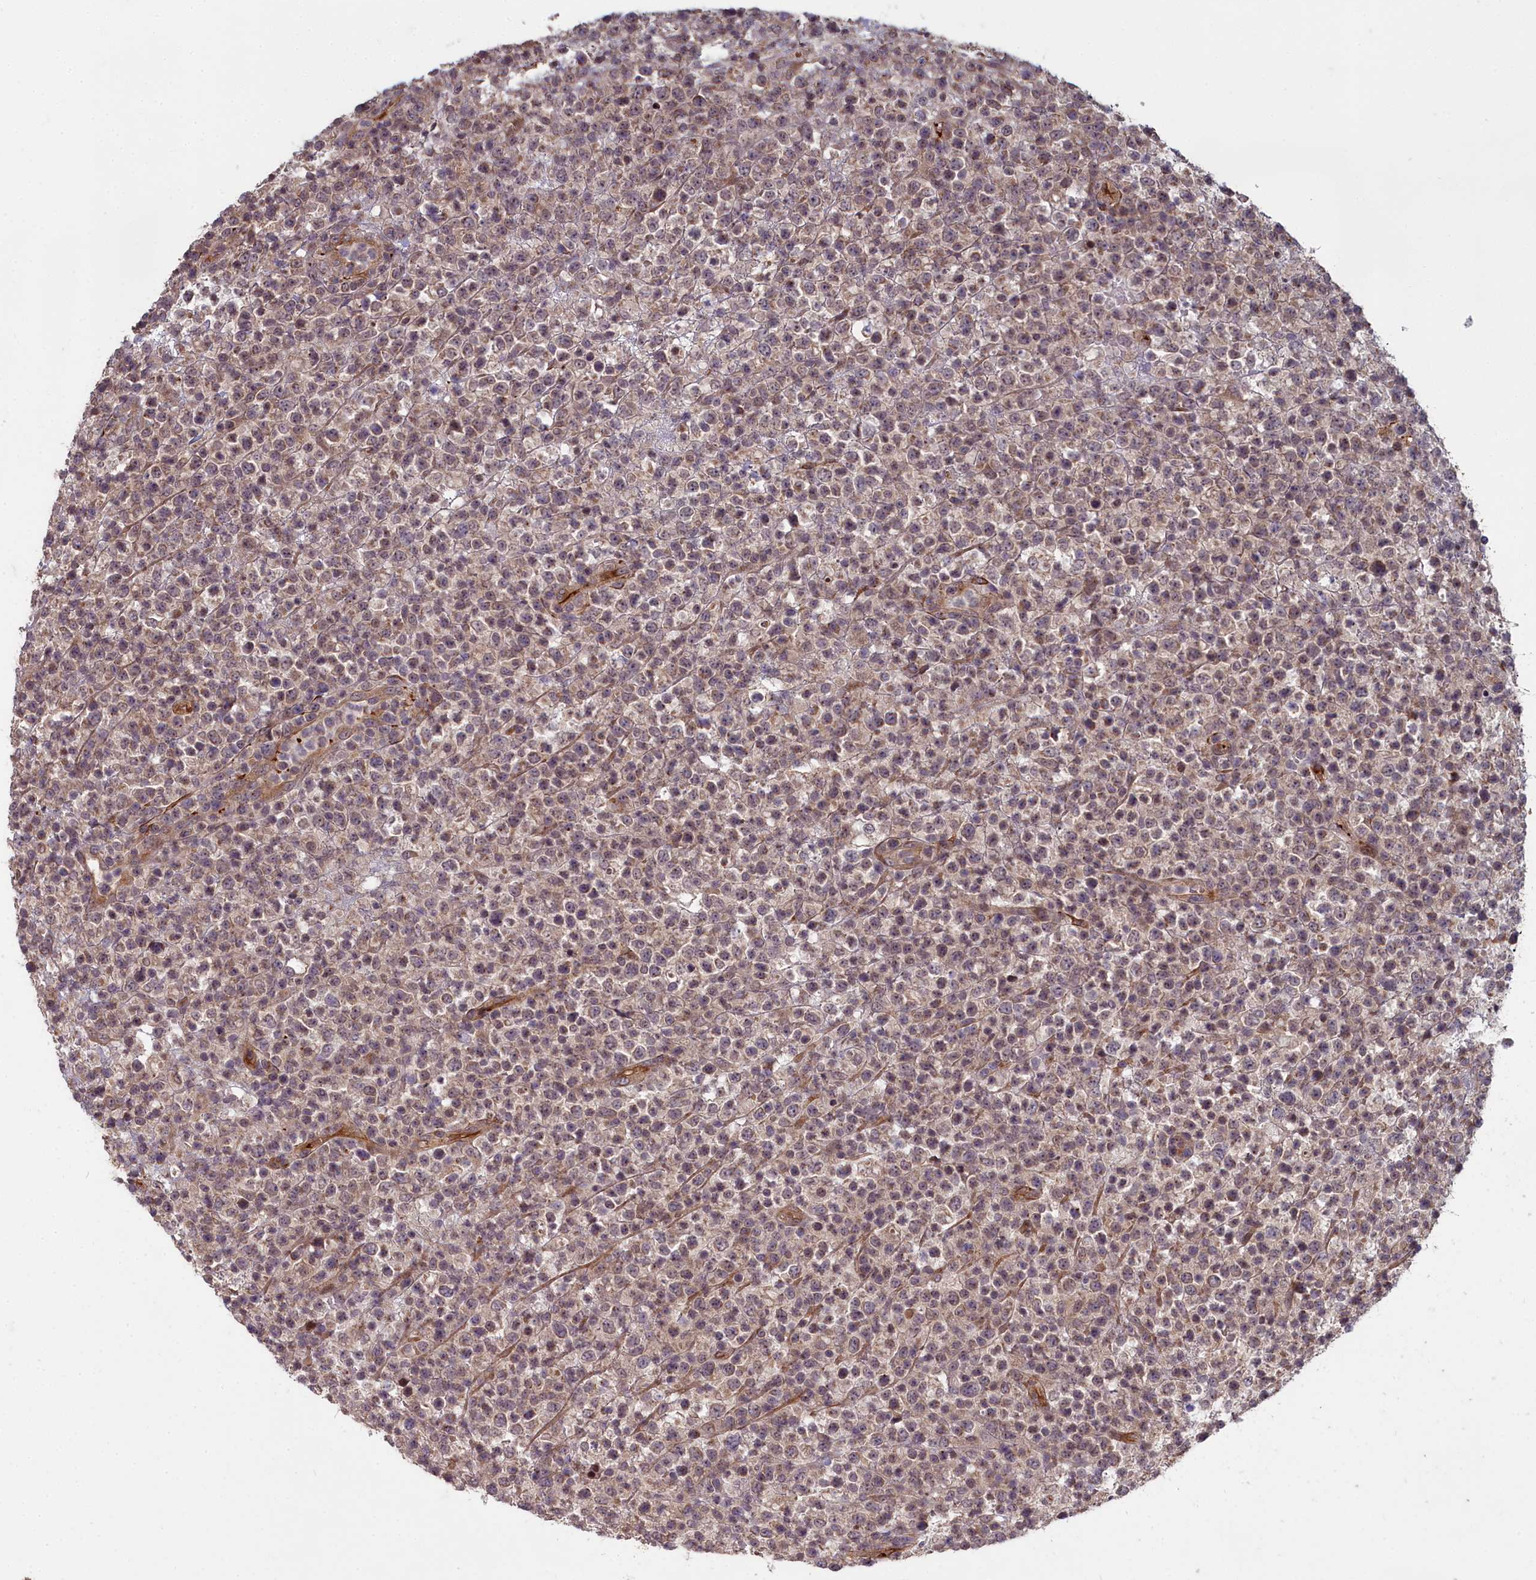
{"staining": {"intensity": "weak", "quantity": ">75%", "location": "cytoplasmic/membranous,nuclear"}, "tissue": "lymphoma", "cell_type": "Tumor cells", "image_type": "cancer", "snomed": [{"axis": "morphology", "description": "Malignant lymphoma, non-Hodgkin's type, High grade"}, {"axis": "topography", "description": "Colon"}], "caption": "Weak cytoplasmic/membranous and nuclear staining is seen in approximately >75% of tumor cells in malignant lymphoma, non-Hodgkin's type (high-grade).", "gene": "TSPYL4", "patient": {"sex": "female", "age": 53}}